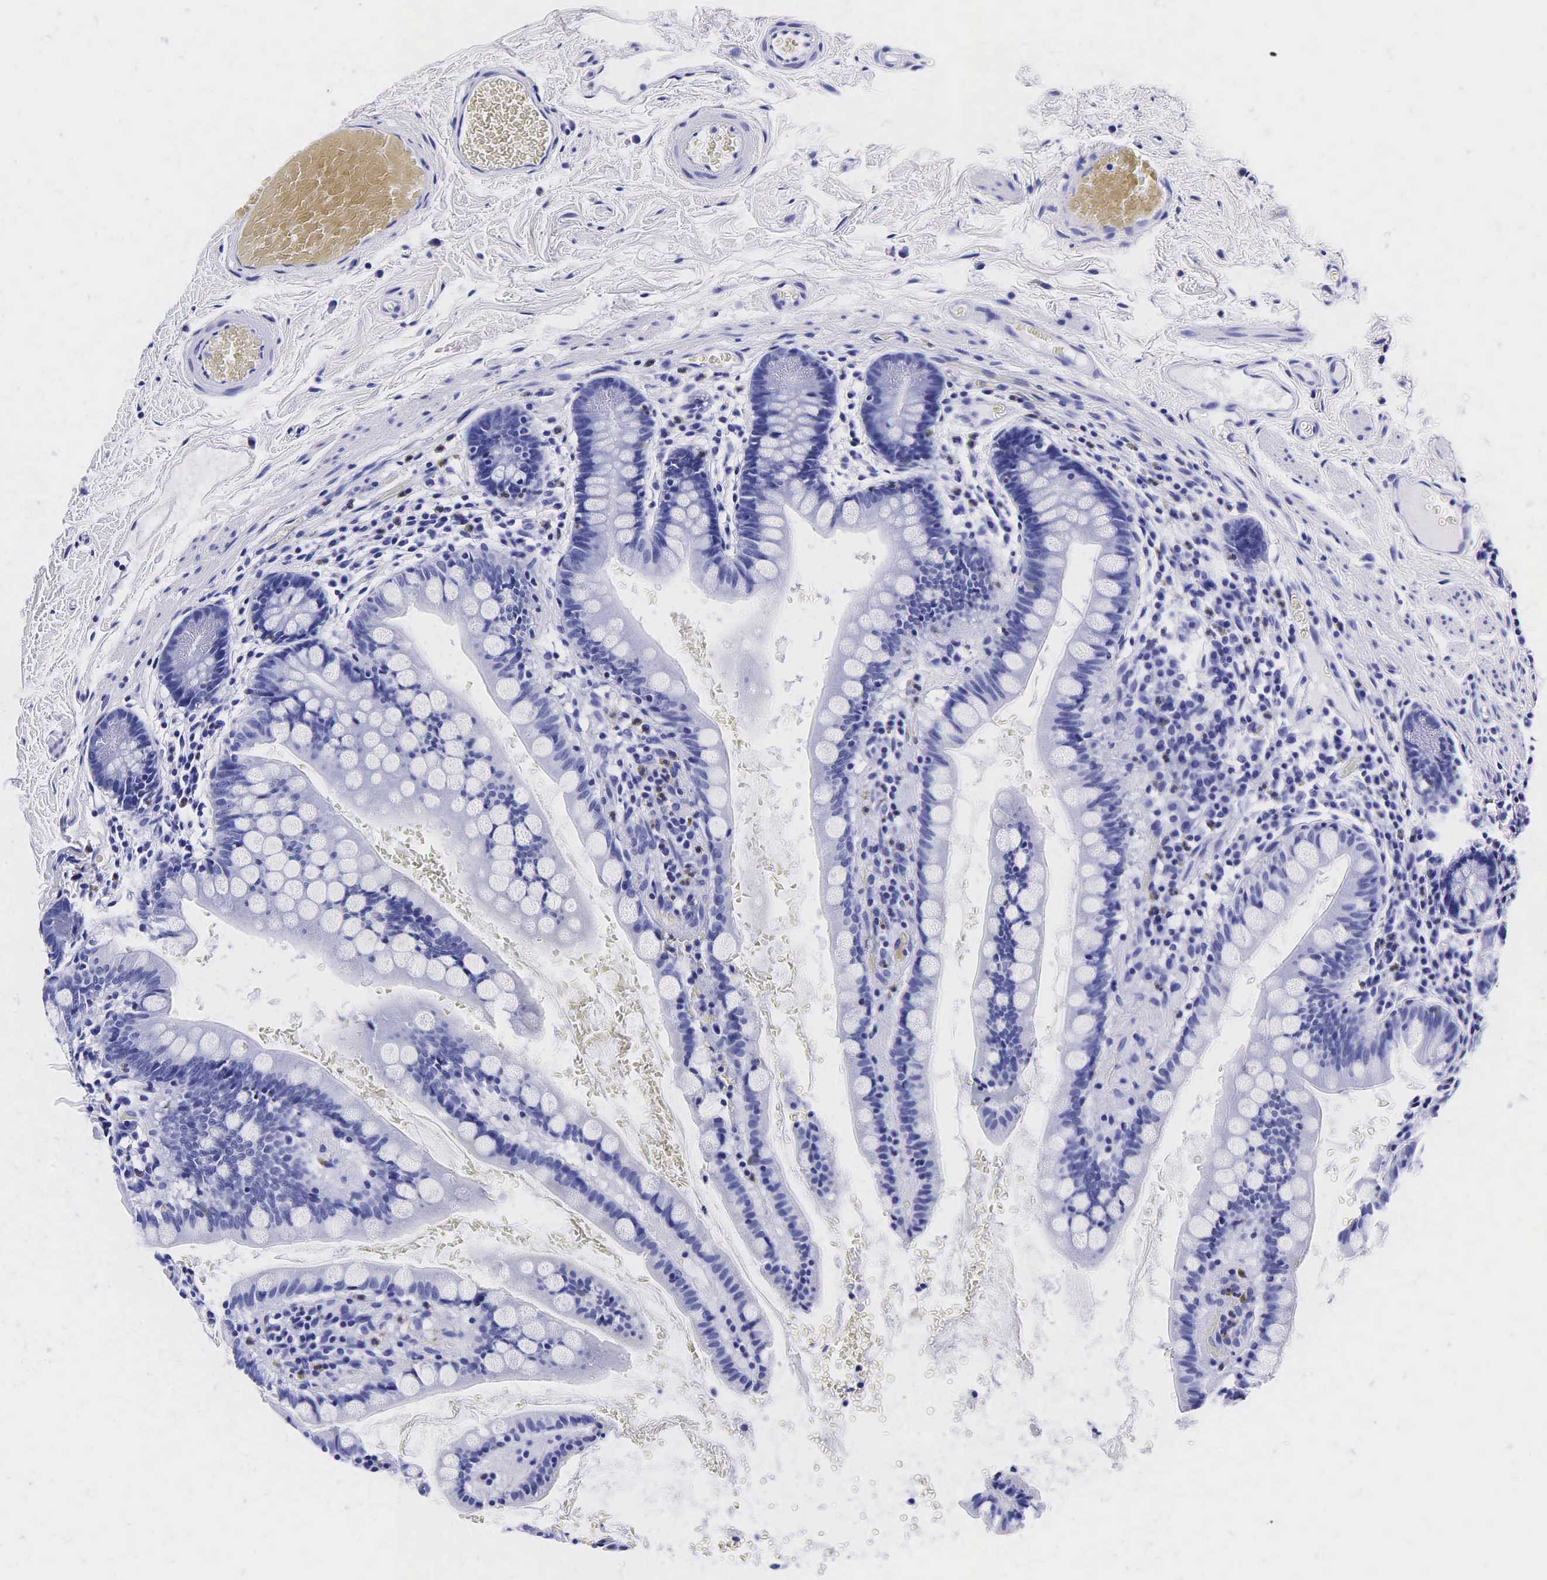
{"staining": {"intensity": "negative", "quantity": "none", "location": "none"}, "tissue": "colon", "cell_type": "Endothelial cells", "image_type": "normal", "snomed": [{"axis": "morphology", "description": "Normal tissue, NOS"}, {"axis": "topography", "description": "Colon"}], "caption": "Immunohistochemistry (IHC) histopathology image of benign colon: colon stained with DAB exhibits no significant protein positivity in endothelial cells. (DAB (3,3'-diaminobenzidine) IHC visualized using brightfield microscopy, high magnification).", "gene": "ACP3", "patient": {"sex": "male", "age": 54}}